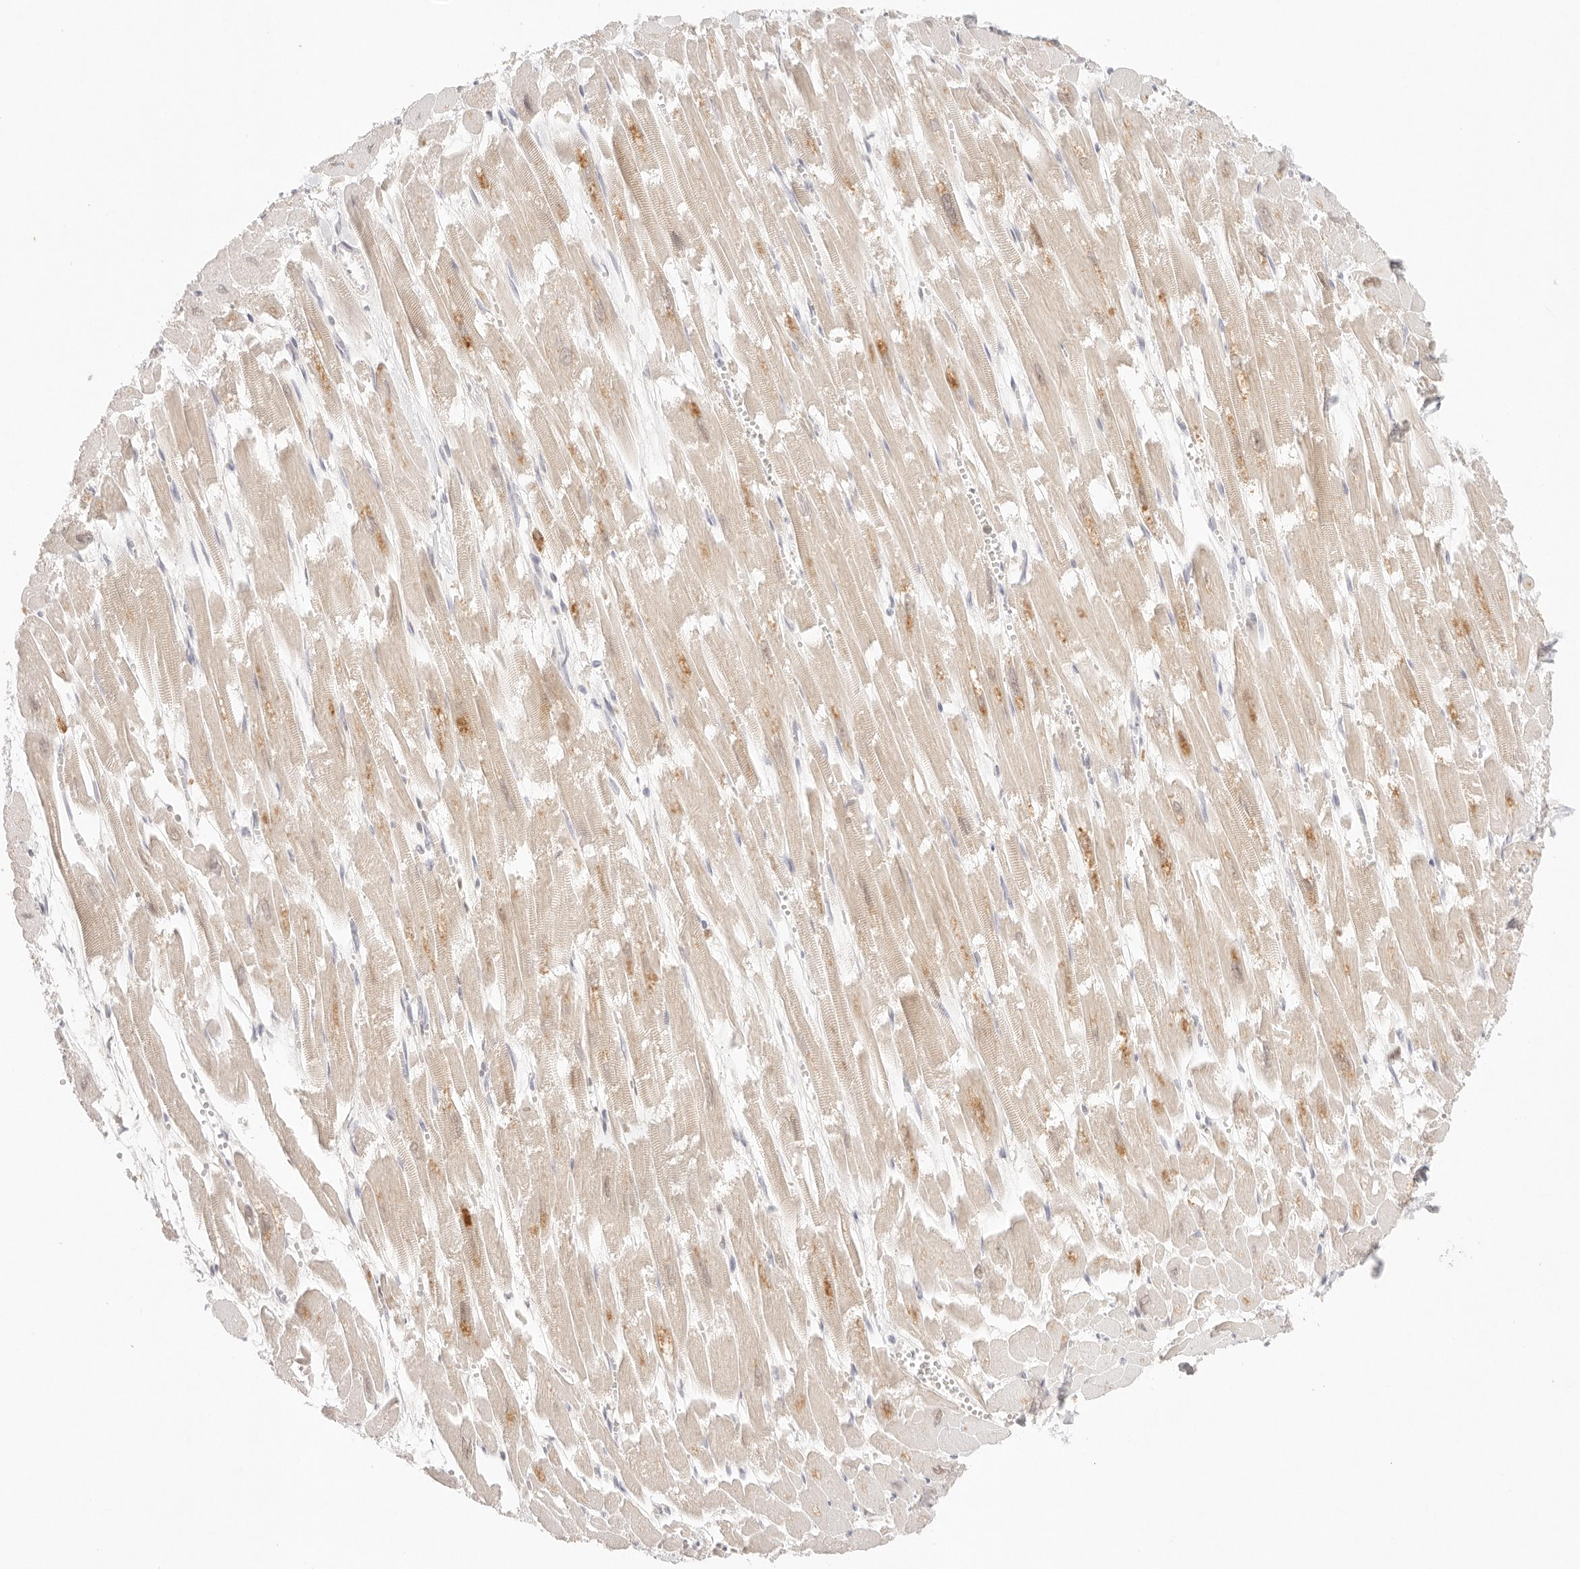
{"staining": {"intensity": "moderate", "quantity": "<25%", "location": "cytoplasmic/membranous"}, "tissue": "heart muscle", "cell_type": "Cardiomyocytes", "image_type": "normal", "snomed": [{"axis": "morphology", "description": "Normal tissue, NOS"}, {"axis": "topography", "description": "Heart"}], "caption": "Approximately <25% of cardiomyocytes in unremarkable human heart muscle reveal moderate cytoplasmic/membranous protein expression as visualized by brown immunohistochemical staining.", "gene": "SPHK1", "patient": {"sex": "male", "age": 54}}